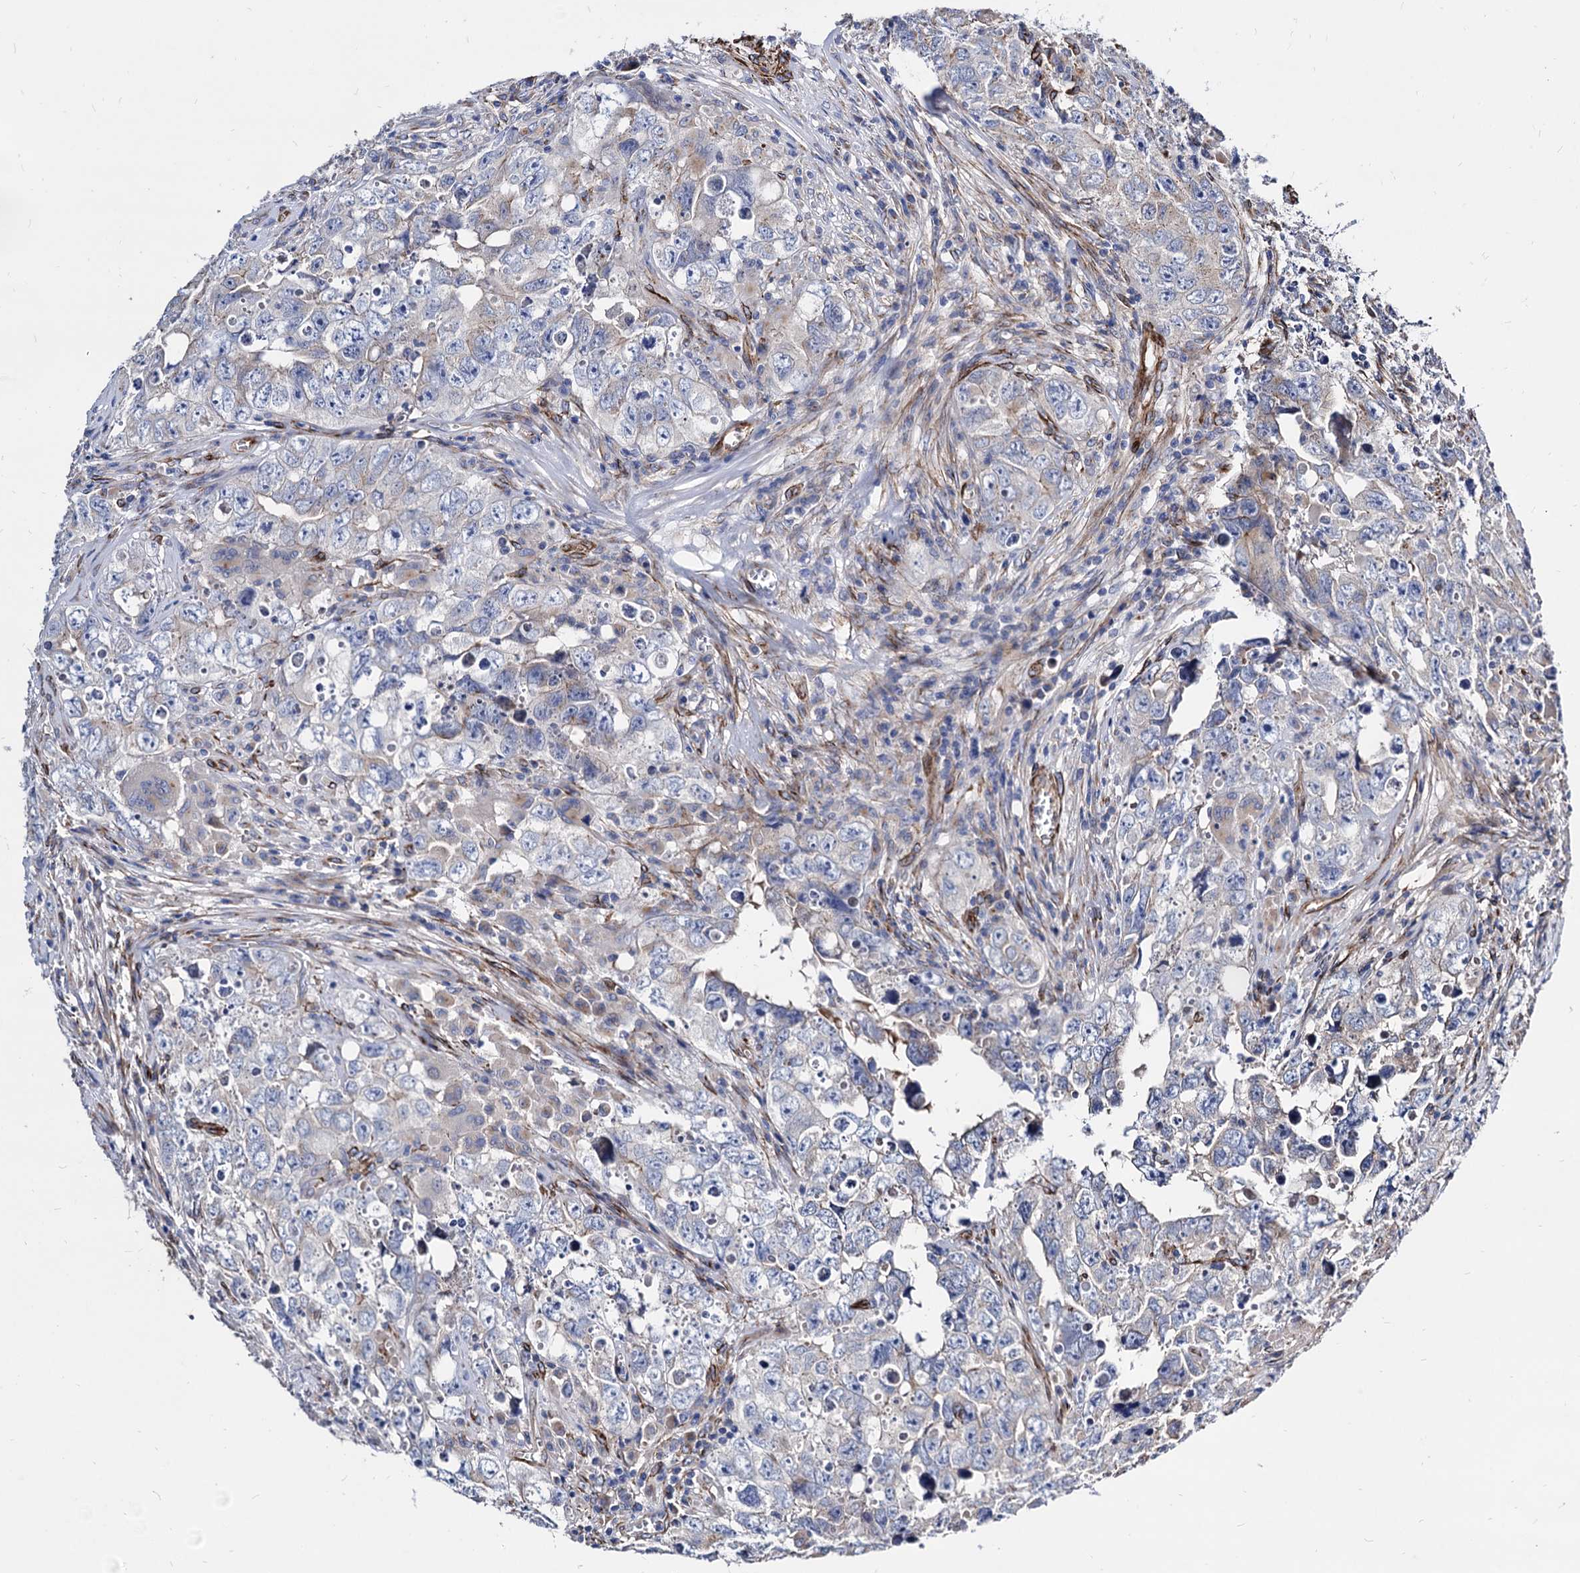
{"staining": {"intensity": "negative", "quantity": "none", "location": "none"}, "tissue": "testis cancer", "cell_type": "Tumor cells", "image_type": "cancer", "snomed": [{"axis": "morphology", "description": "Seminoma, NOS"}, {"axis": "morphology", "description": "Carcinoma, Embryonal, NOS"}, {"axis": "topography", "description": "Testis"}], "caption": "The histopathology image displays no significant positivity in tumor cells of embryonal carcinoma (testis).", "gene": "WDR11", "patient": {"sex": "male", "age": 43}}